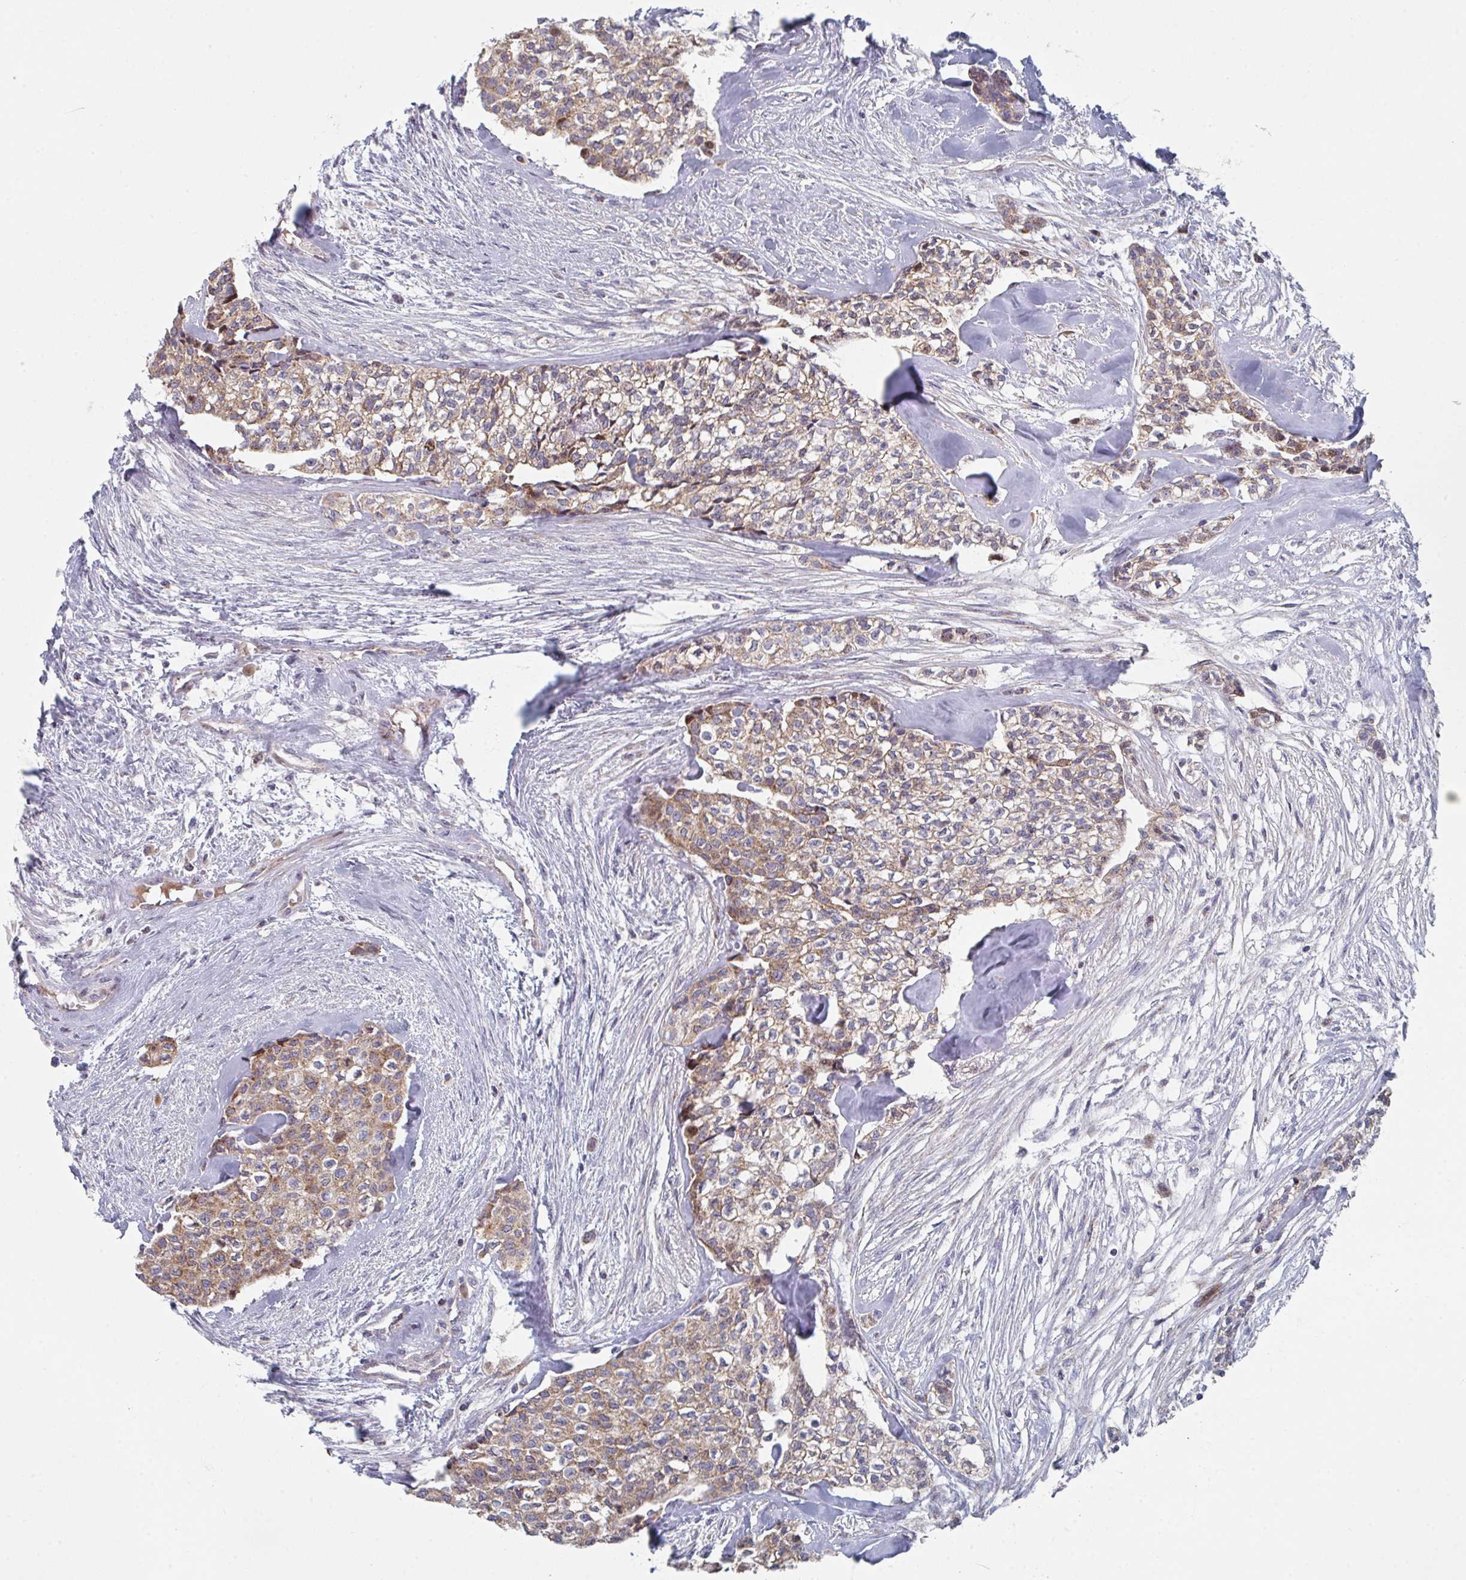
{"staining": {"intensity": "moderate", "quantity": ">75%", "location": "cytoplasmic/membranous"}, "tissue": "head and neck cancer", "cell_type": "Tumor cells", "image_type": "cancer", "snomed": [{"axis": "morphology", "description": "Adenocarcinoma, NOS"}, {"axis": "topography", "description": "Head-Neck"}], "caption": "IHC image of neoplastic tissue: head and neck cancer (adenocarcinoma) stained using immunohistochemistry (IHC) displays medium levels of moderate protein expression localized specifically in the cytoplasmic/membranous of tumor cells, appearing as a cytoplasmic/membranous brown color.", "gene": "ZNF644", "patient": {"sex": "male", "age": 81}}